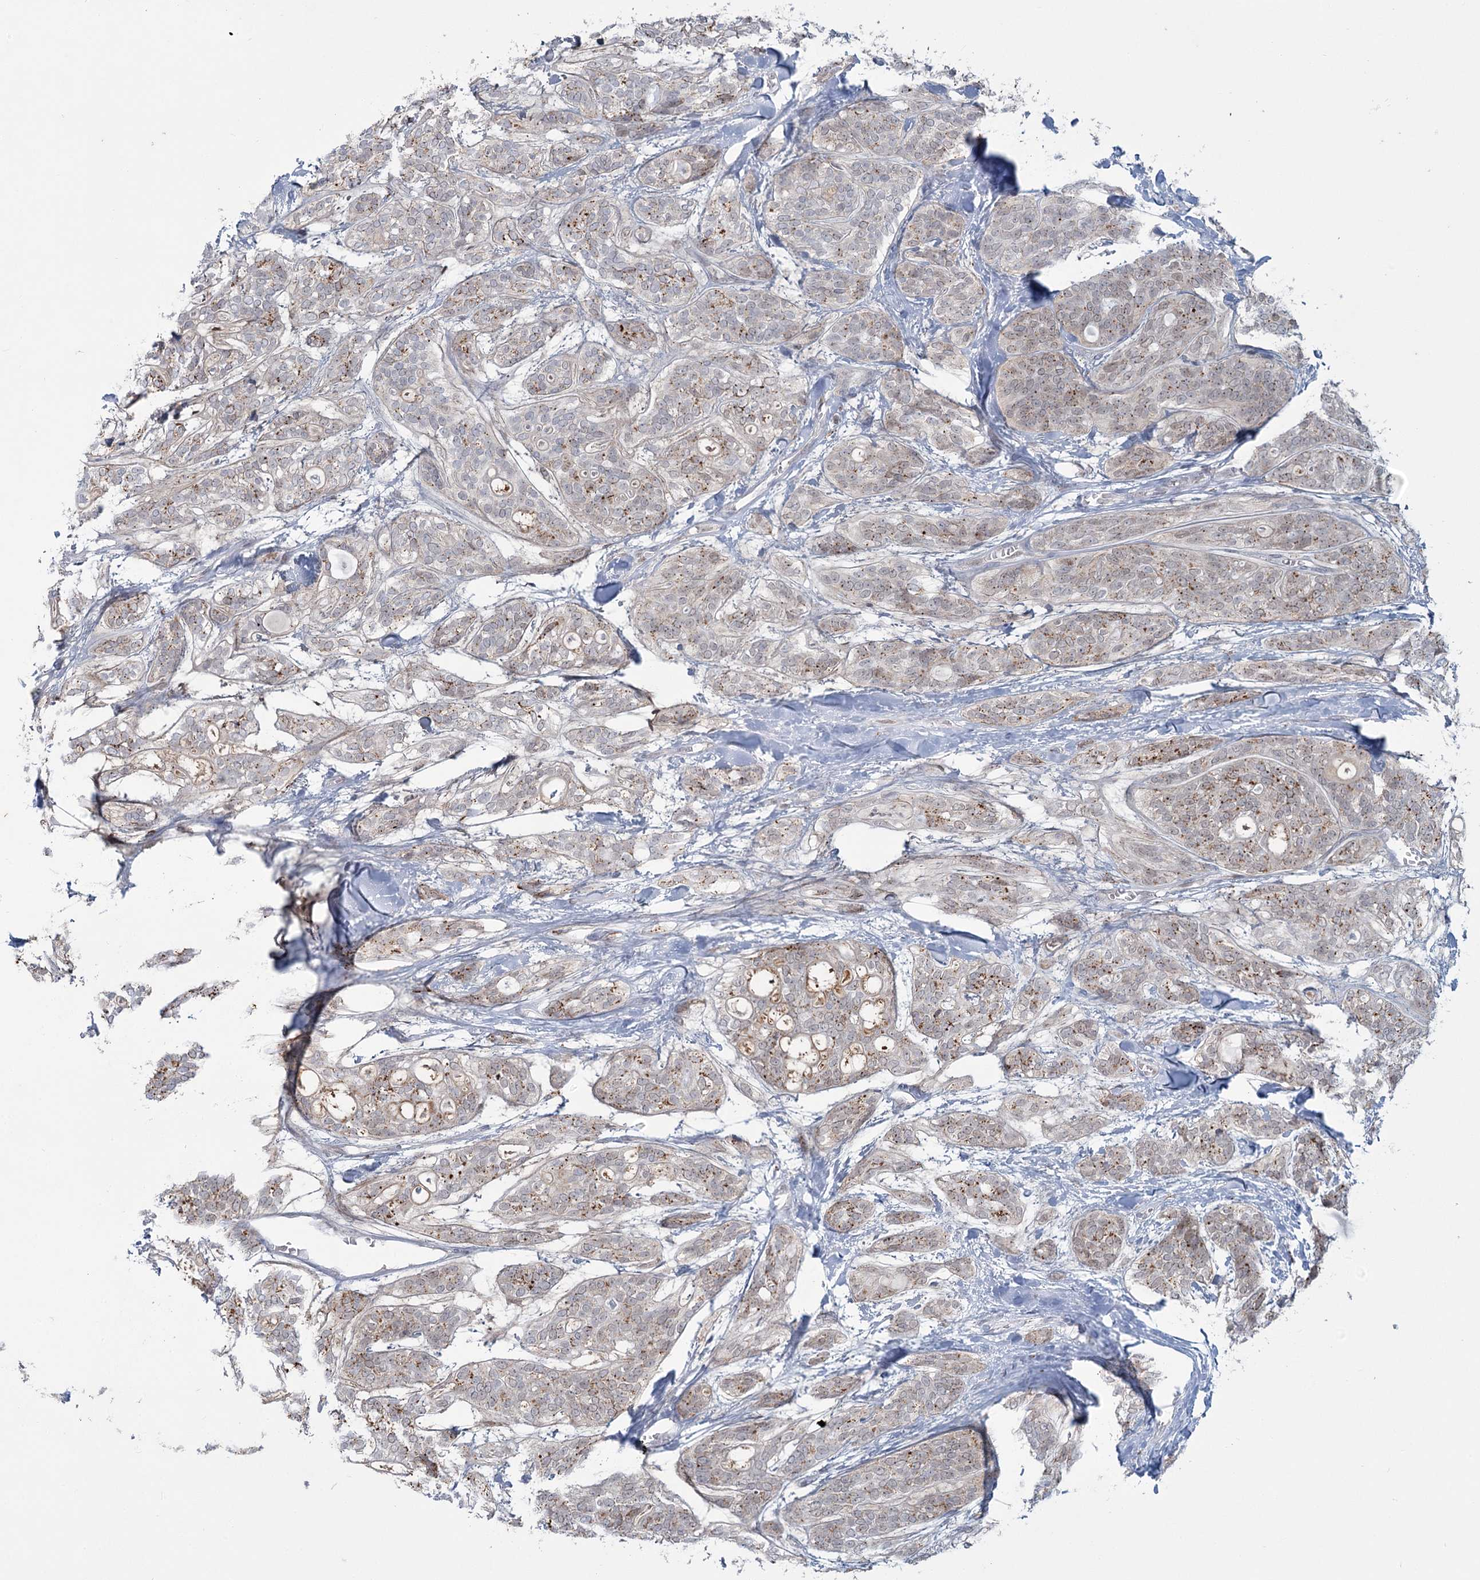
{"staining": {"intensity": "weak", "quantity": "<25%", "location": "nuclear"}, "tissue": "head and neck cancer", "cell_type": "Tumor cells", "image_type": "cancer", "snomed": [{"axis": "morphology", "description": "Adenocarcinoma, NOS"}, {"axis": "topography", "description": "Head-Neck"}], "caption": "High magnification brightfield microscopy of head and neck cancer stained with DAB (3,3'-diaminobenzidine) (brown) and counterstained with hematoxylin (blue): tumor cells show no significant positivity.", "gene": "MTG1", "patient": {"sex": "male", "age": 66}}